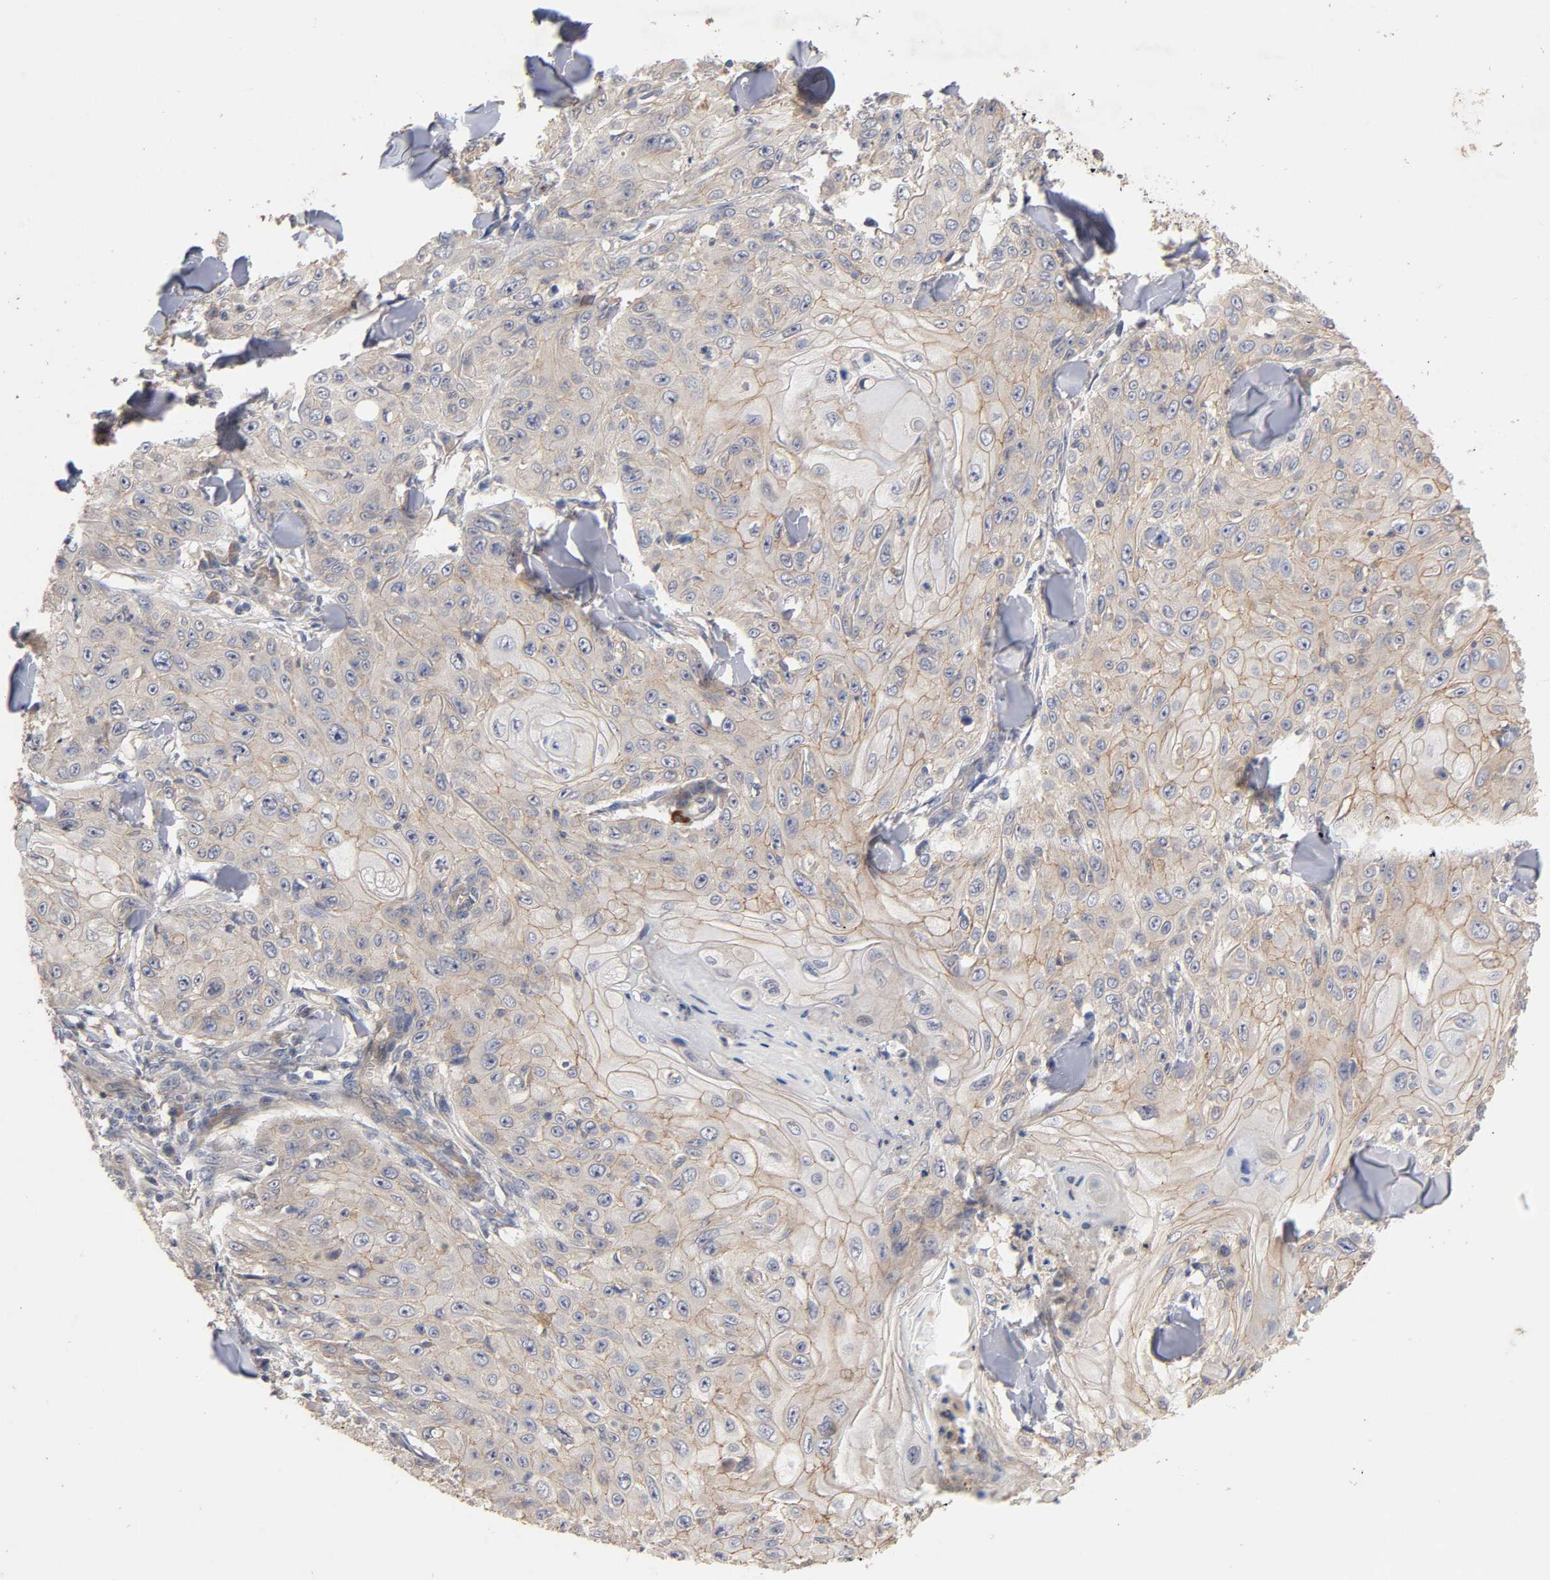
{"staining": {"intensity": "moderate", "quantity": ">75%", "location": "cytoplasmic/membranous"}, "tissue": "skin cancer", "cell_type": "Tumor cells", "image_type": "cancer", "snomed": [{"axis": "morphology", "description": "Squamous cell carcinoma, NOS"}, {"axis": "topography", "description": "Skin"}], "caption": "This micrograph demonstrates skin cancer stained with IHC to label a protein in brown. The cytoplasmic/membranous of tumor cells show moderate positivity for the protein. Nuclei are counter-stained blue.", "gene": "PDZD11", "patient": {"sex": "male", "age": 86}}